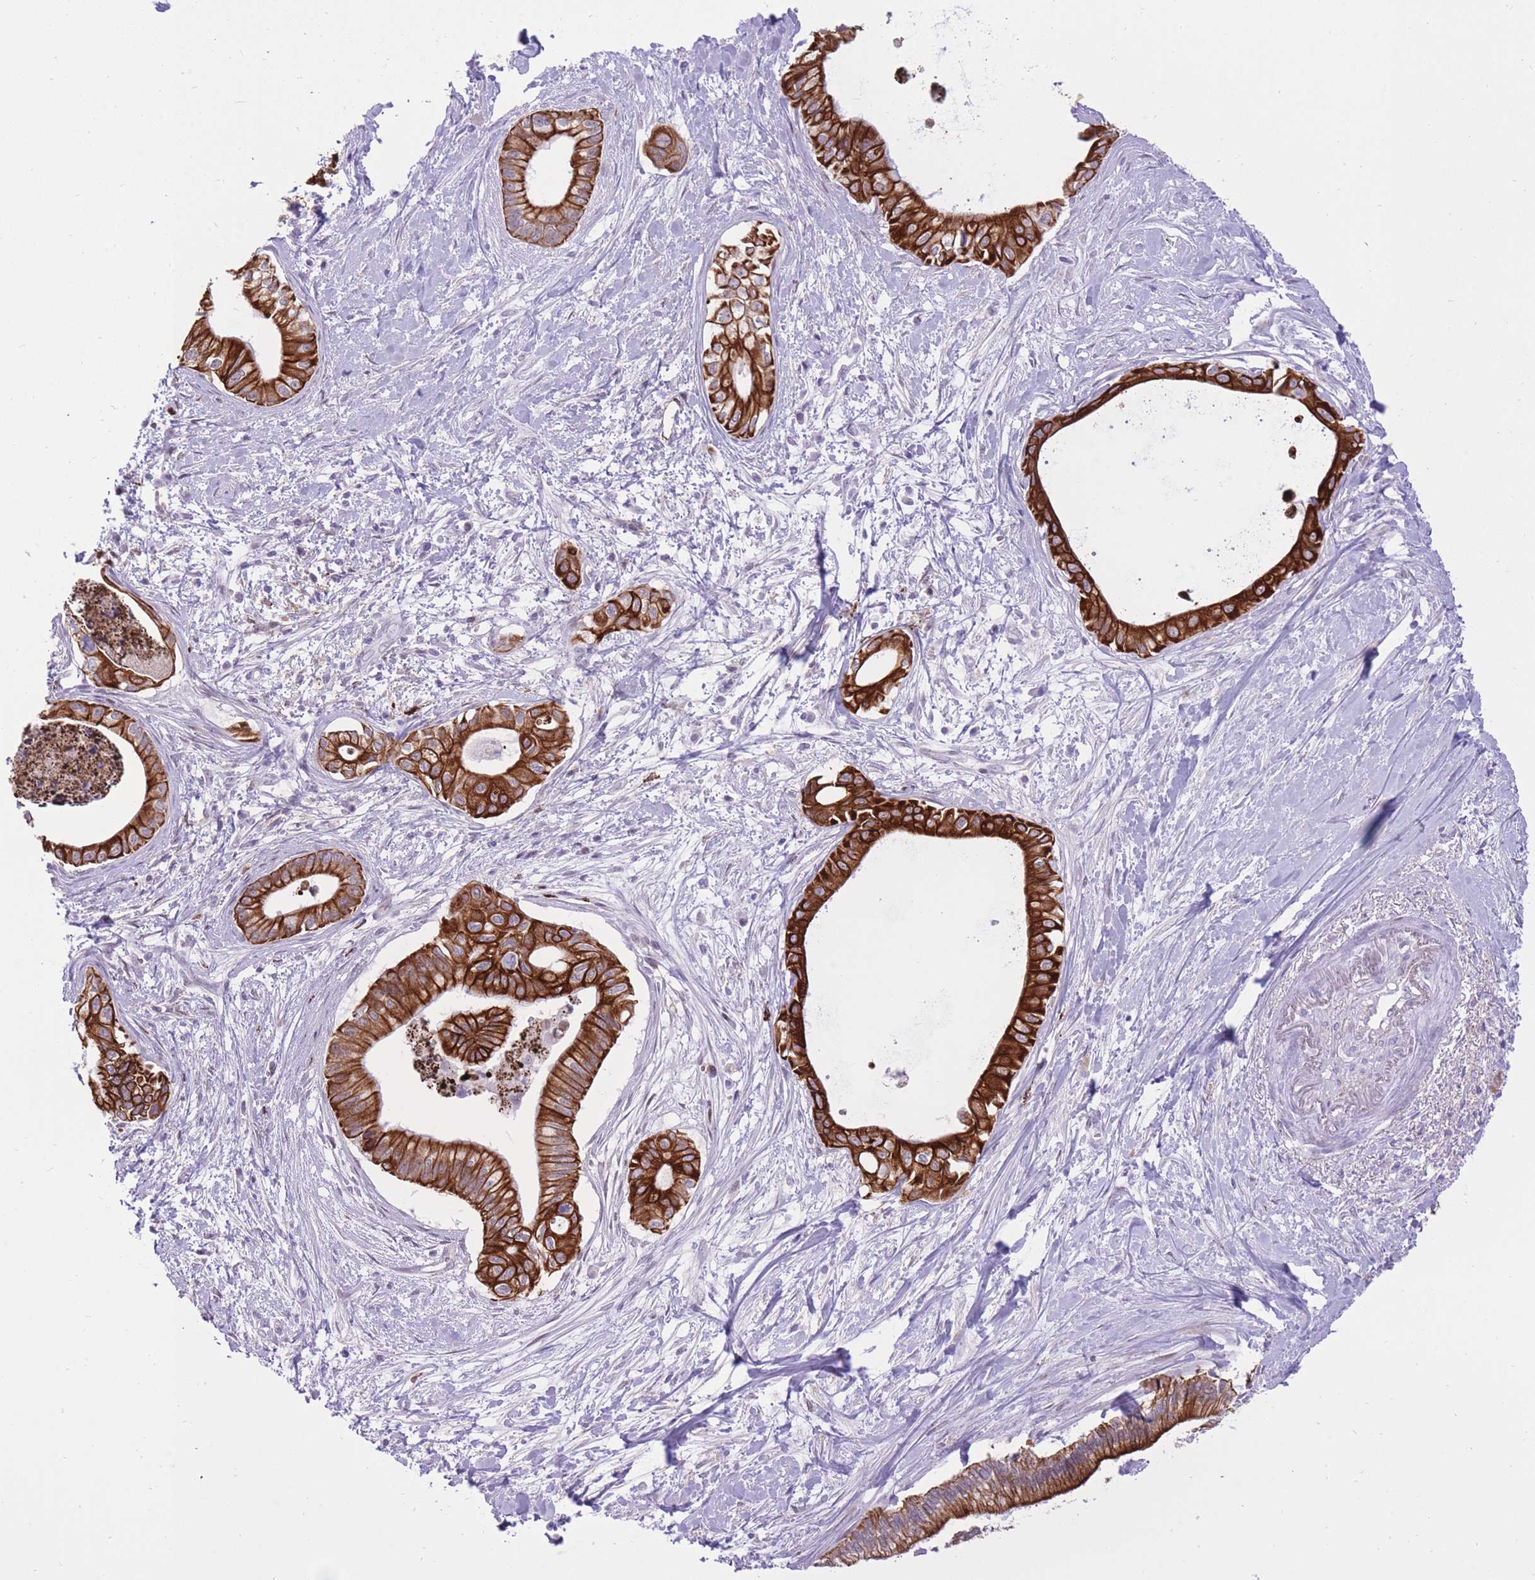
{"staining": {"intensity": "strong", "quantity": ">75%", "location": "cytoplasmic/membranous"}, "tissue": "pancreatic cancer", "cell_type": "Tumor cells", "image_type": "cancer", "snomed": [{"axis": "morphology", "description": "Adenocarcinoma, NOS"}, {"axis": "topography", "description": "Pancreas"}], "caption": "A micrograph of human pancreatic cancer (adenocarcinoma) stained for a protein shows strong cytoplasmic/membranous brown staining in tumor cells.", "gene": "MEIS3", "patient": {"sex": "male", "age": 78}}